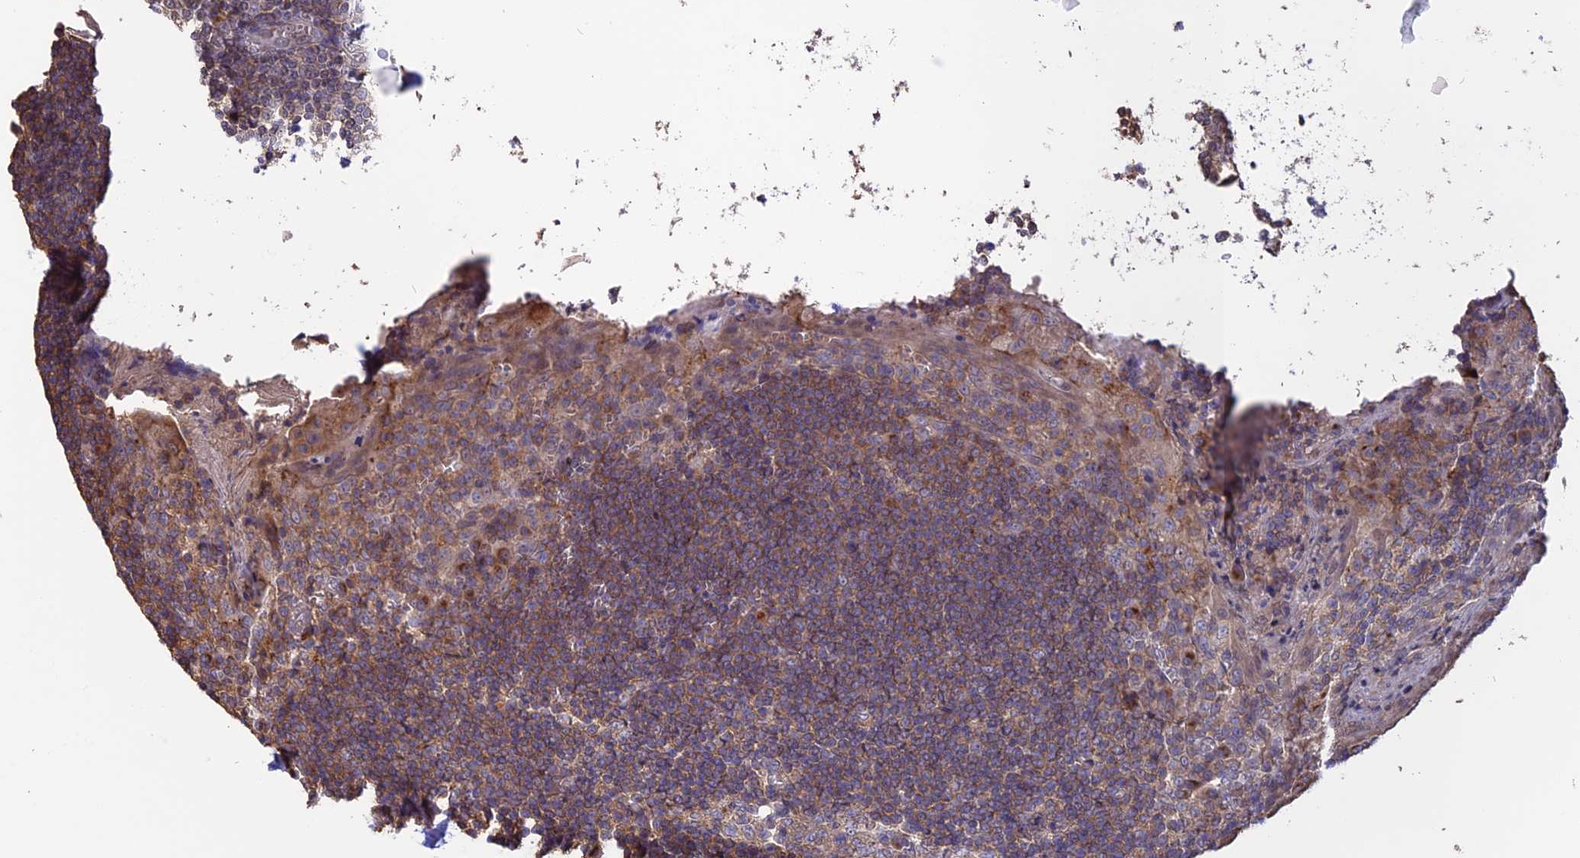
{"staining": {"intensity": "moderate", "quantity": "<25%", "location": "cytoplasmic/membranous"}, "tissue": "tonsil", "cell_type": "Germinal center cells", "image_type": "normal", "snomed": [{"axis": "morphology", "description": "Normal tissue, NOS"}, {"axis": "topography", "description": "Tonsil"}], "caption": "The immunohistochemical stain highlights moderate cytoplasmic/membranous staining in germinal center cells of benign tonsil.", "gene": "CARMIL2", "patient": {"sex": "male", "age": 27}}